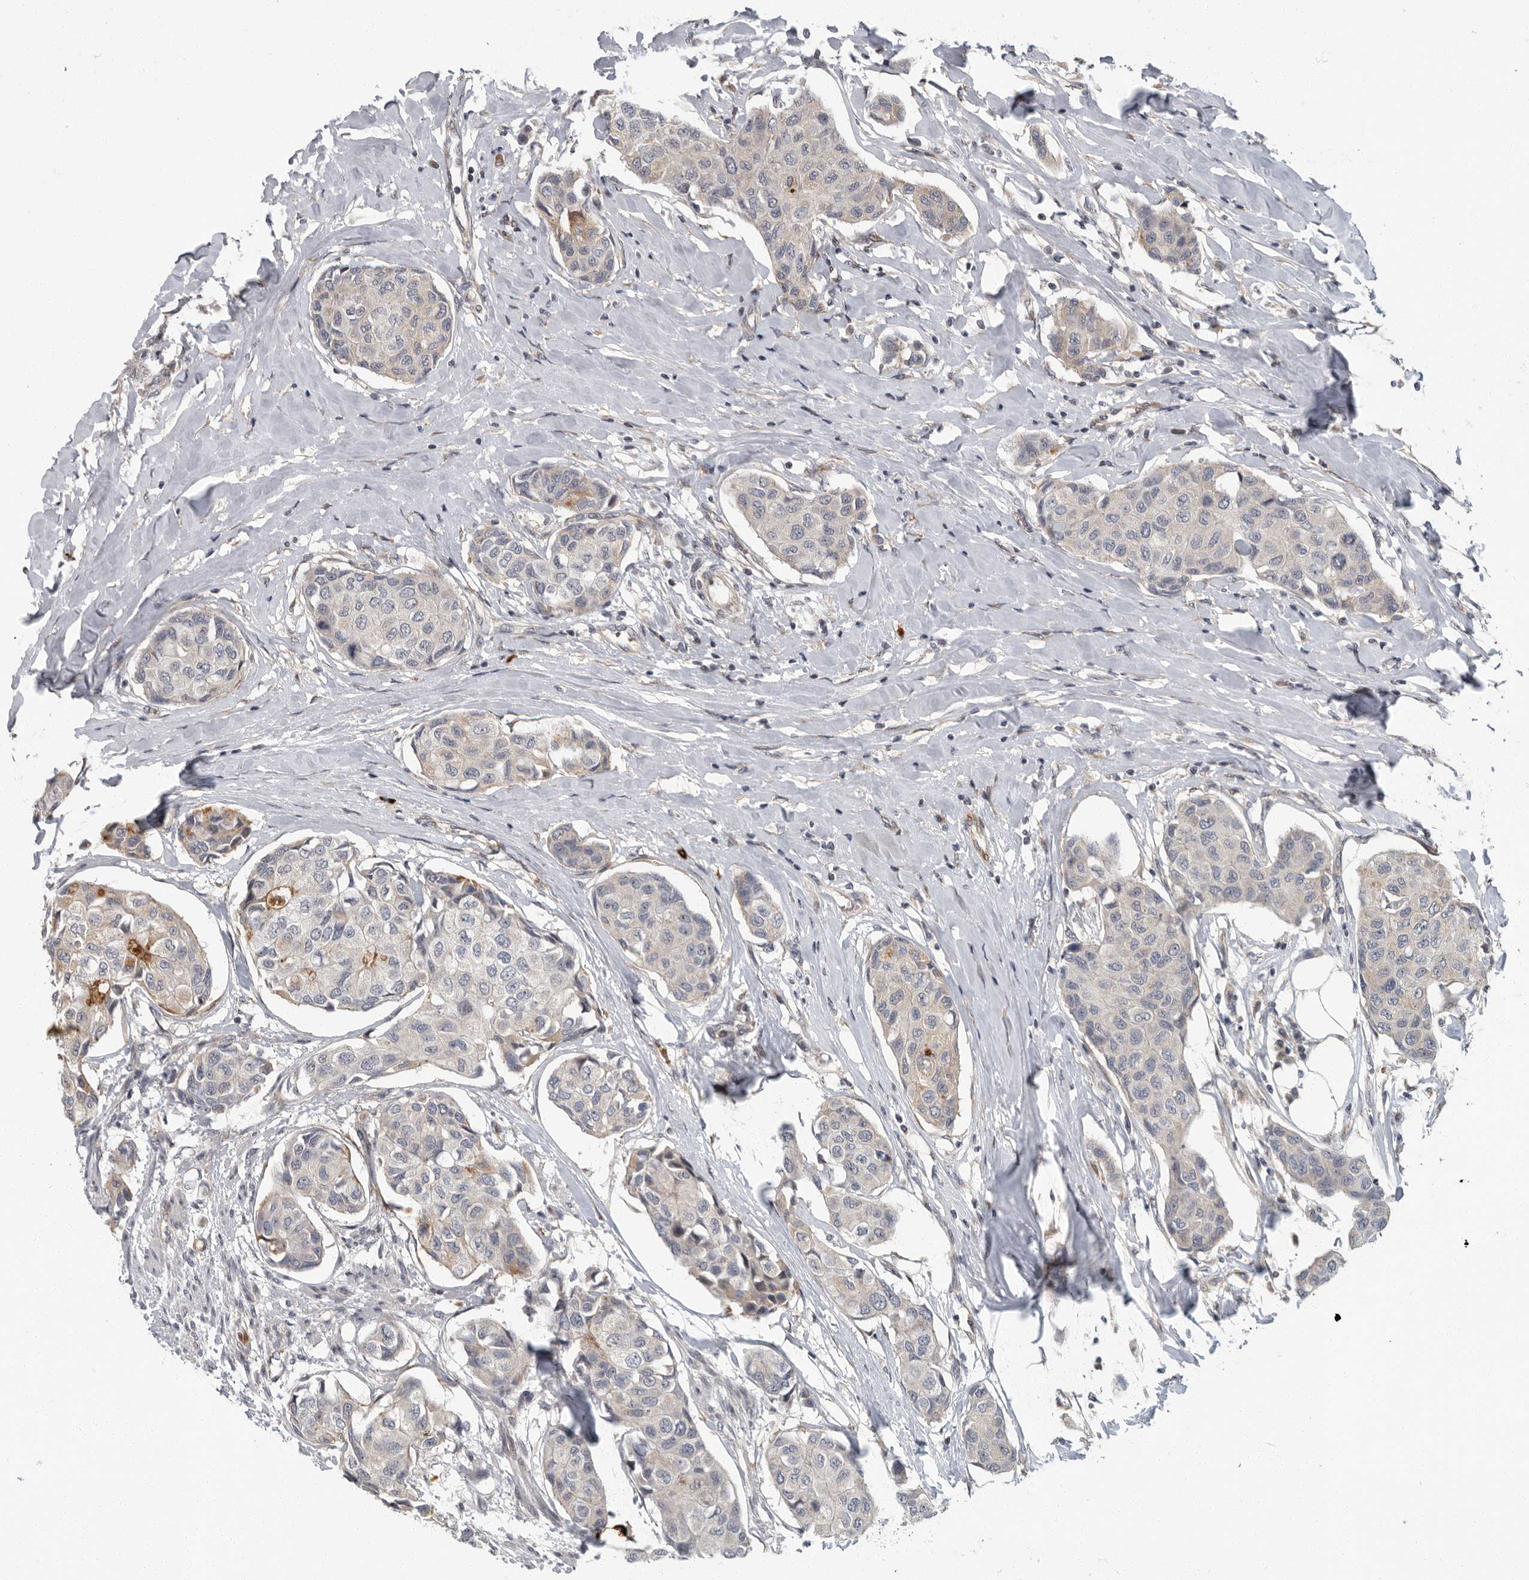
{"staining": {"intensity": "negative", "quantity": "none", "location": "none"}, "tissue": "breast cancer", "cell_type": "Tumor cells", "image_type": "cancer", "snomed": [{"axis": "morphology", "description": "Duct carcinoma"}, {"axis": "topography", "description": "Breast"}], "caption": "IHC image of neoplastic tissue: human breast cancer (infiltrating ductal carcinoma) stained with DAB exhibits no significant protein staining in tumor cells.", "gene": "PDCD11", "patient": {"sex": "female", "age": 80}}